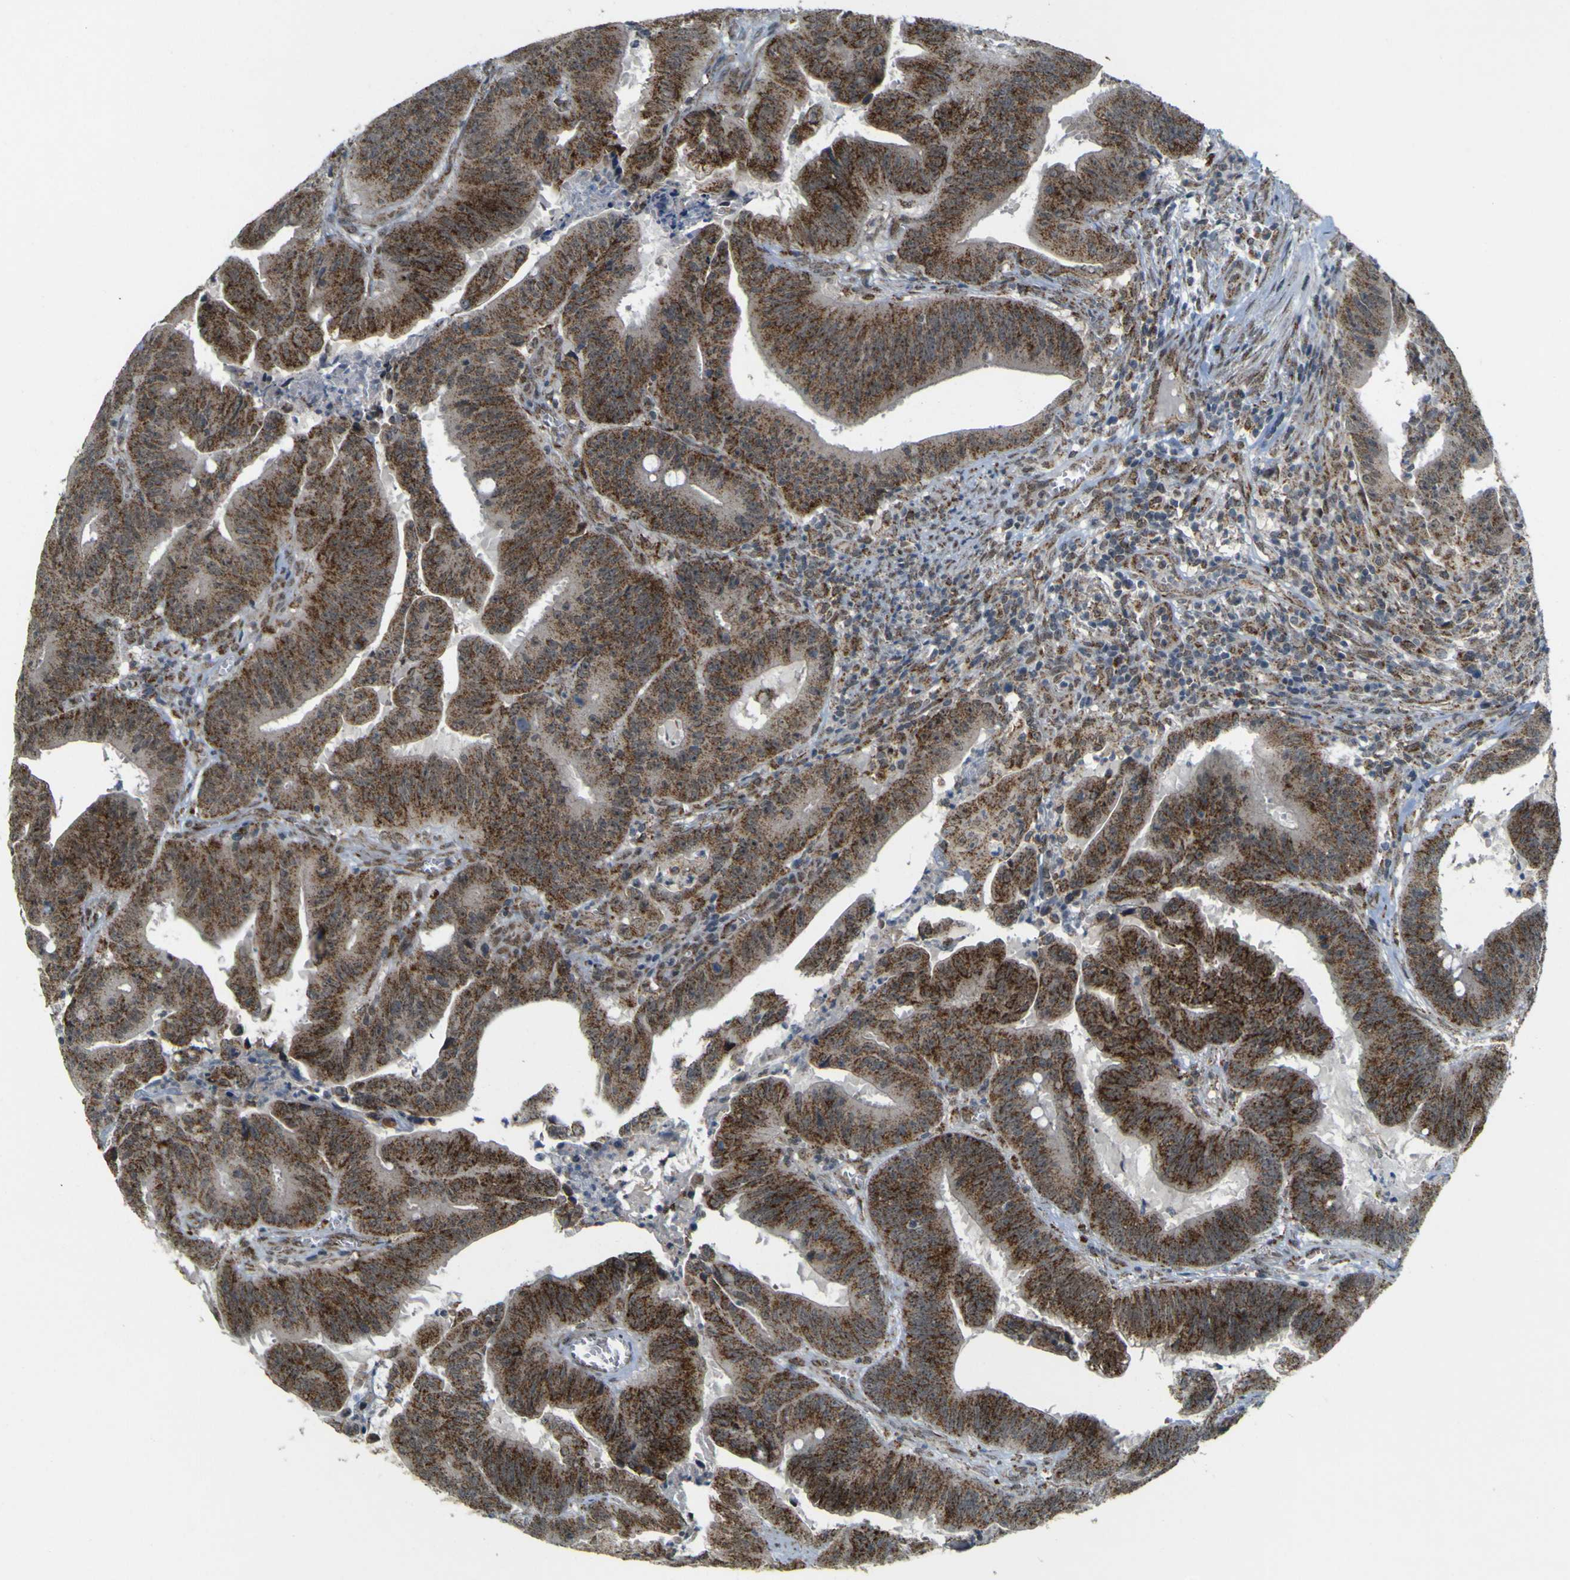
{"staining": {"intensity": "strong", "quantity": ">75%", "location": "cytoplasmic/membranous"}, "tissue": "colorectal cancer", "cell_type": "Tumor cells", "image_type": "cancer", "snomed": [{"axis": "morphology", "description": "Adenocarcinoma, NOS"}, {"axis": "topography", "description": "Colon"}], "caption": "High-power microscopy captured an IHC photomicrograph of colorectal cancer, revealing strong cytoplasmic/membranous staining in about >75% of tumor cells.", "gene": "ACBD5", "patient": {"sex": "male", "age": 45}}